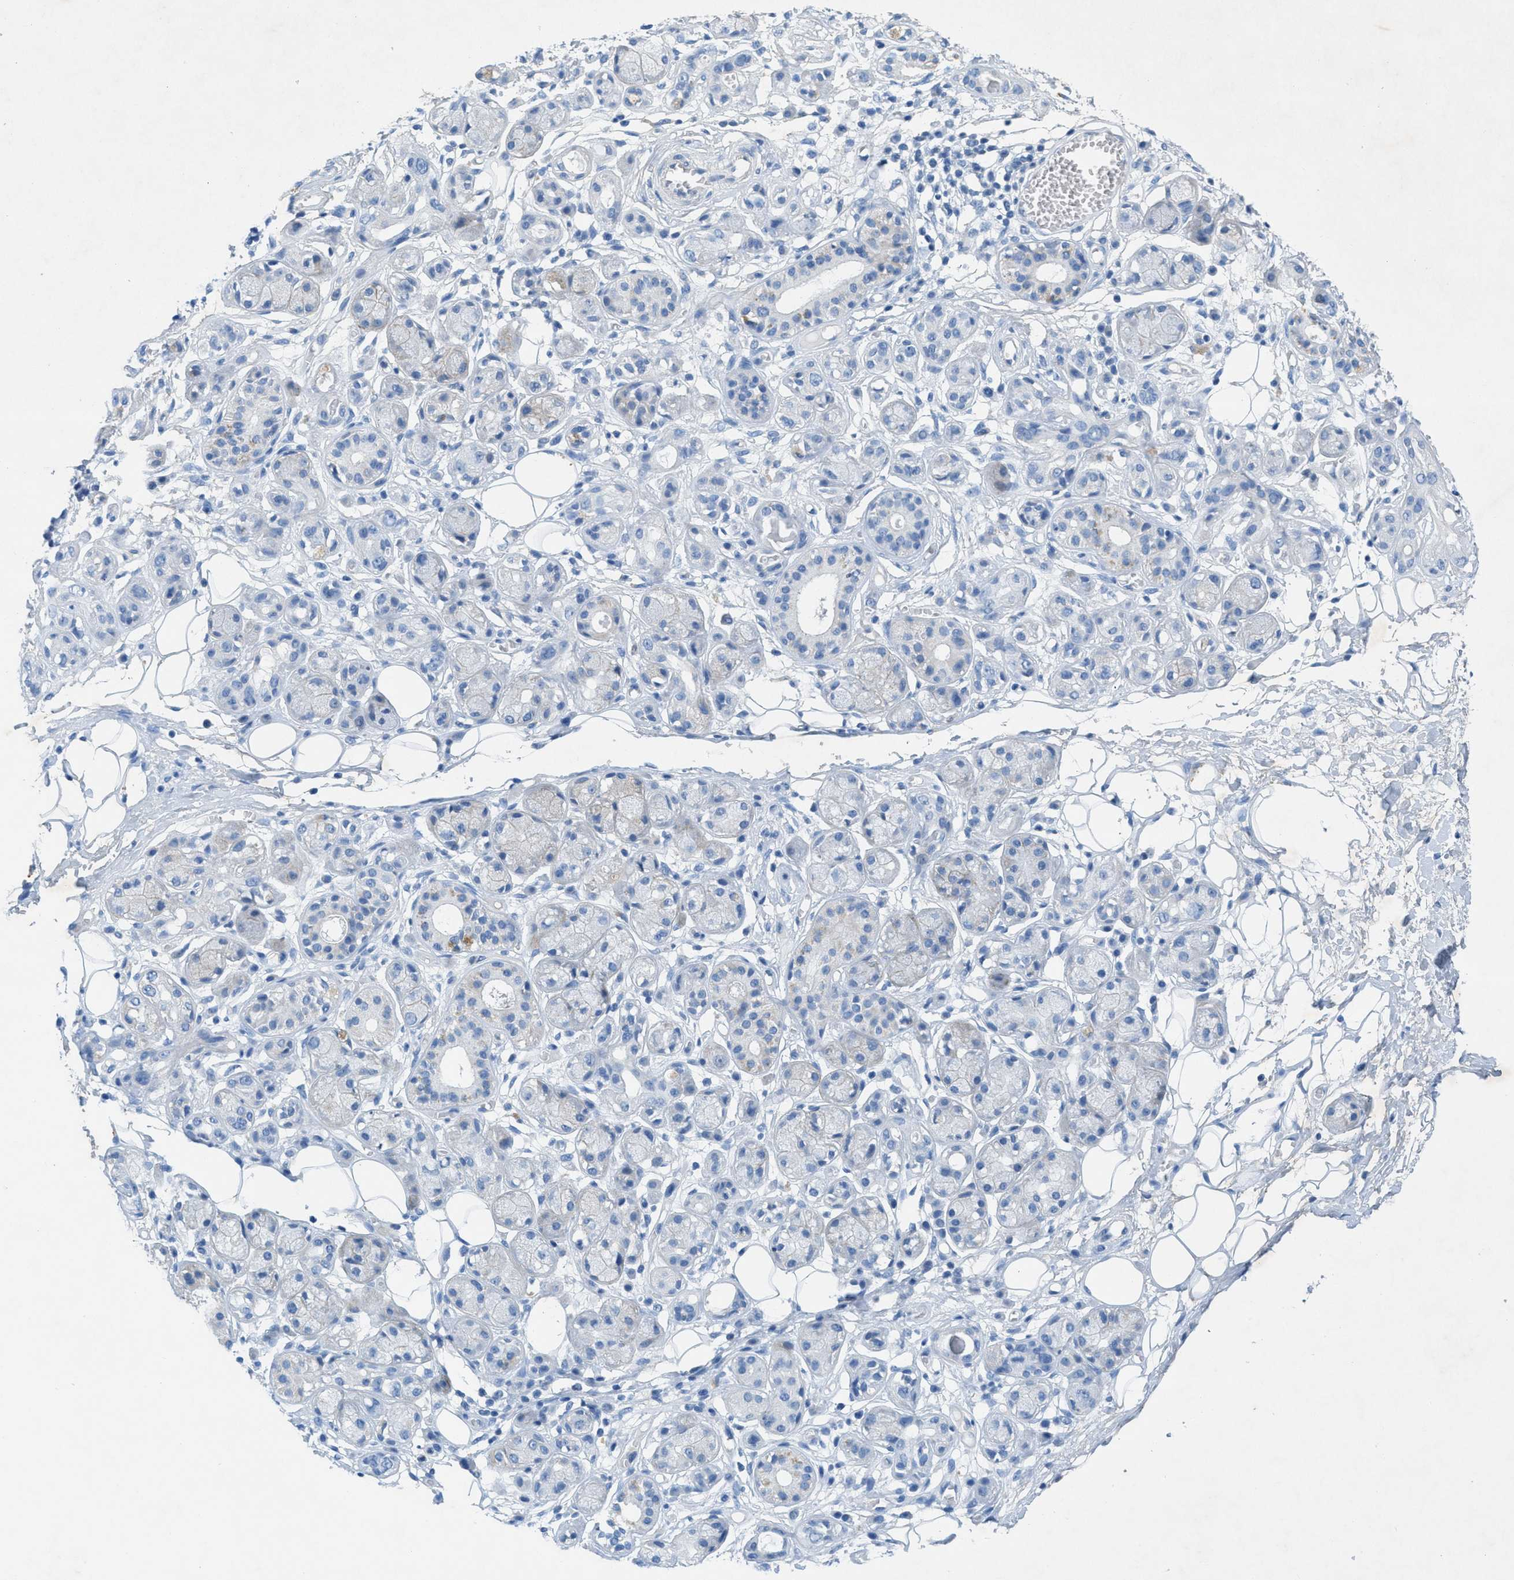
{"staining": {"intensity": "negative", "quantity": "none", "location": "none"}, "tissue": "adipose tissue", "cell_type": "Adipocytes", "image_type": "normal", "snomed": [{"axis": "morphology", "description": "Normal tissue, NOS"}, {"axis": "morphology", "description": "Inflammation, NOS"}, {"axis": "topography", "description": "Salivary gland"}, {"axis": "topography", "description": "Peripheral nerve tissue"}], "caption": "The photomicrograph shows no staining of adipocytes in unremarkable adipose tissue. The staining was performed using DAB (3,3'-diaminobenzidine) to visualize the protein expression in brown, while the nuclei were stained in blue with hematoxylin (Magnification: 20x).", "gene": "GALNT17", "patient": {"sex": "female", "age": 75}}